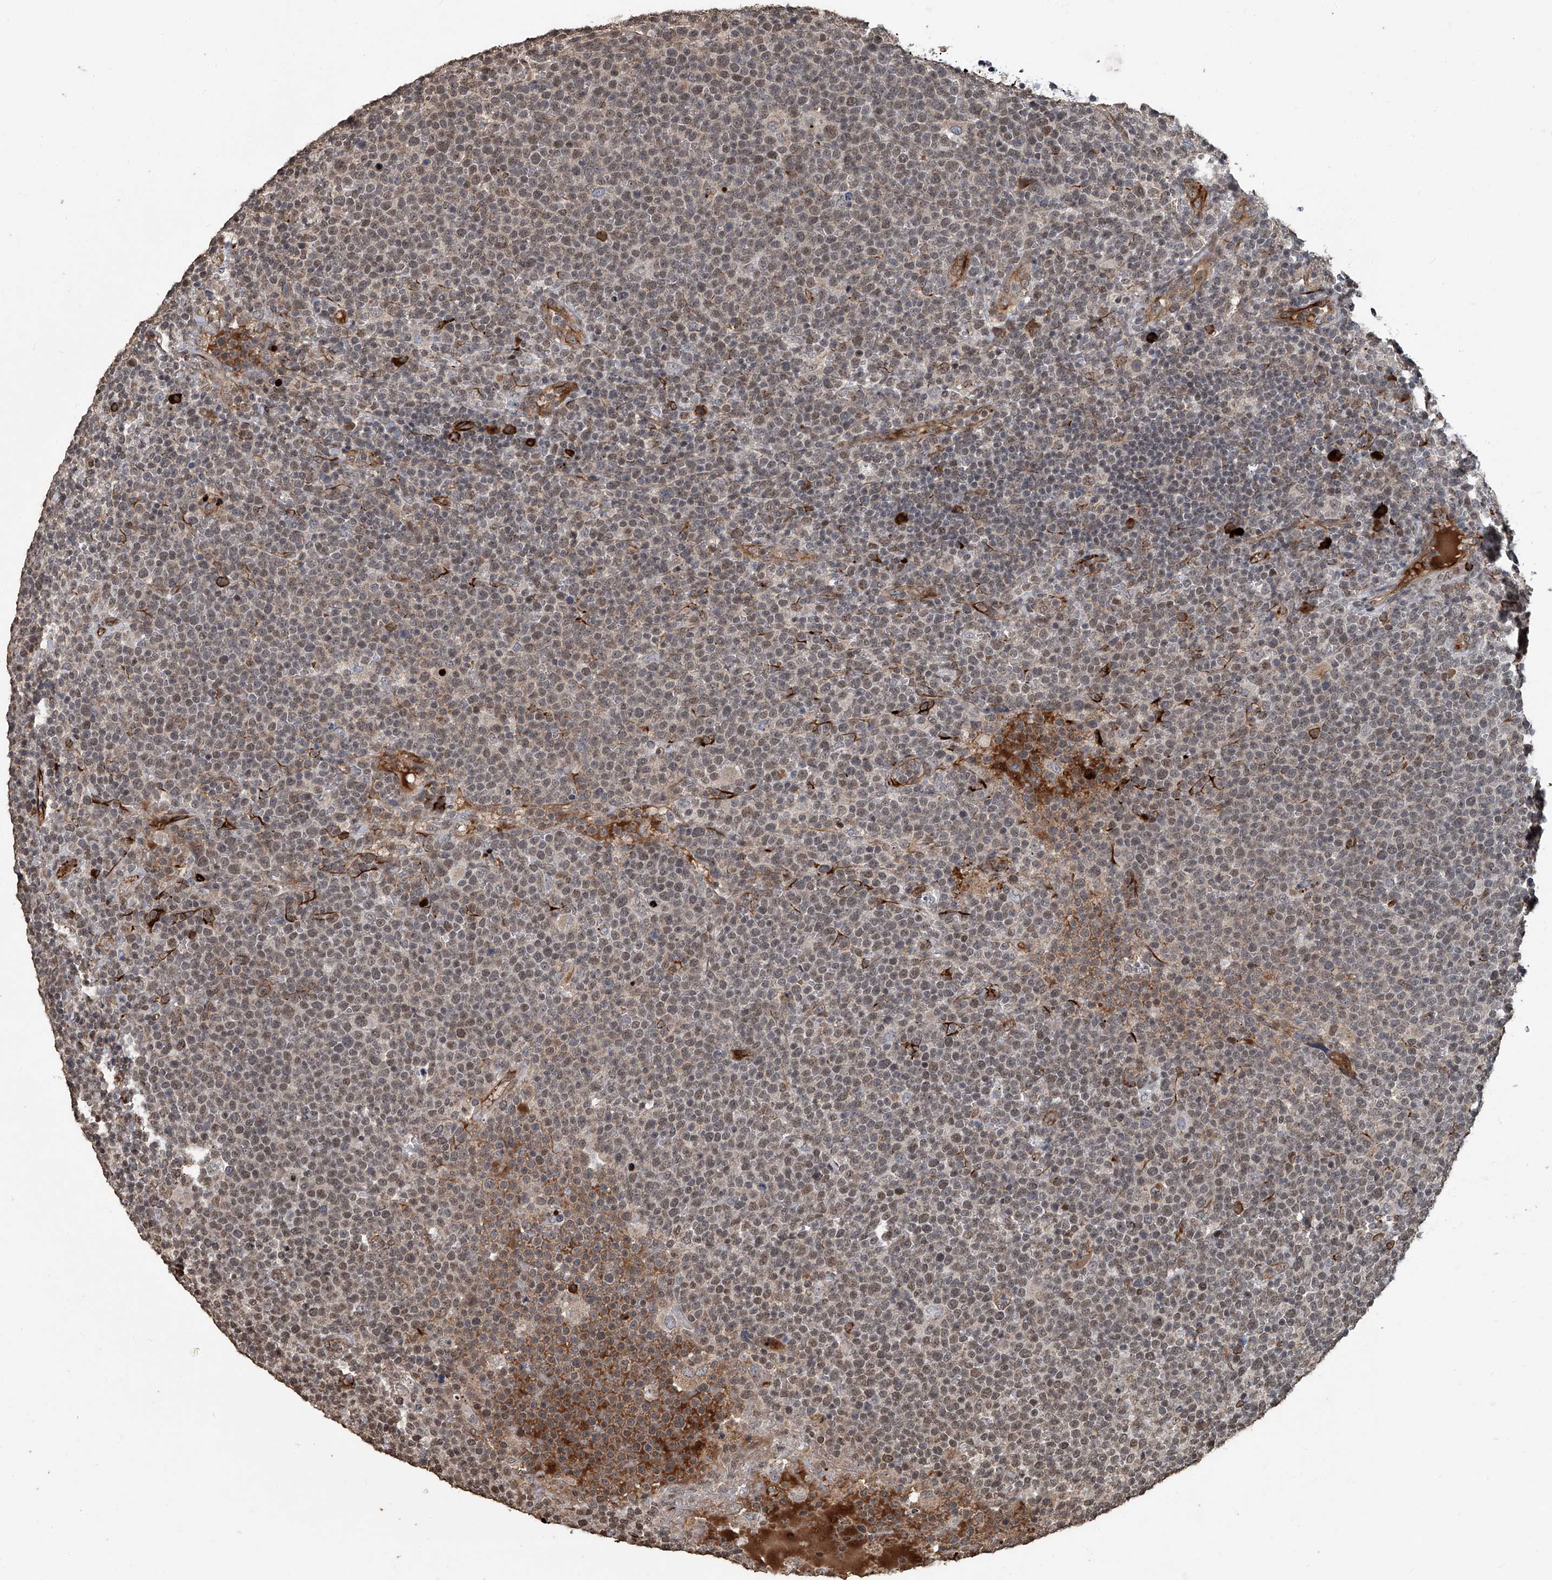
{"staining": {"intensity": "weak", "quantity": "25%-75%", "location": "nuclear"}, "tissue": "lymphoma", "cell_type": "Tumor cells", "image_type": "cancer", "snomed": [{"axis": "morphology", "description": "Malignant lymphoma, non-Hodgkin's type, High grade"}, {"axis": "topography", "description": "Lymph node"}], "caption": "High-grade malignant lymphoma, non-Hodgkin's type stained with a brown dye reveals weak nuclear positive positivity in approximately 25%-75% of tumor cells.", "gene": "GPR132", "patient": {"sex": "male", "age": 61}}